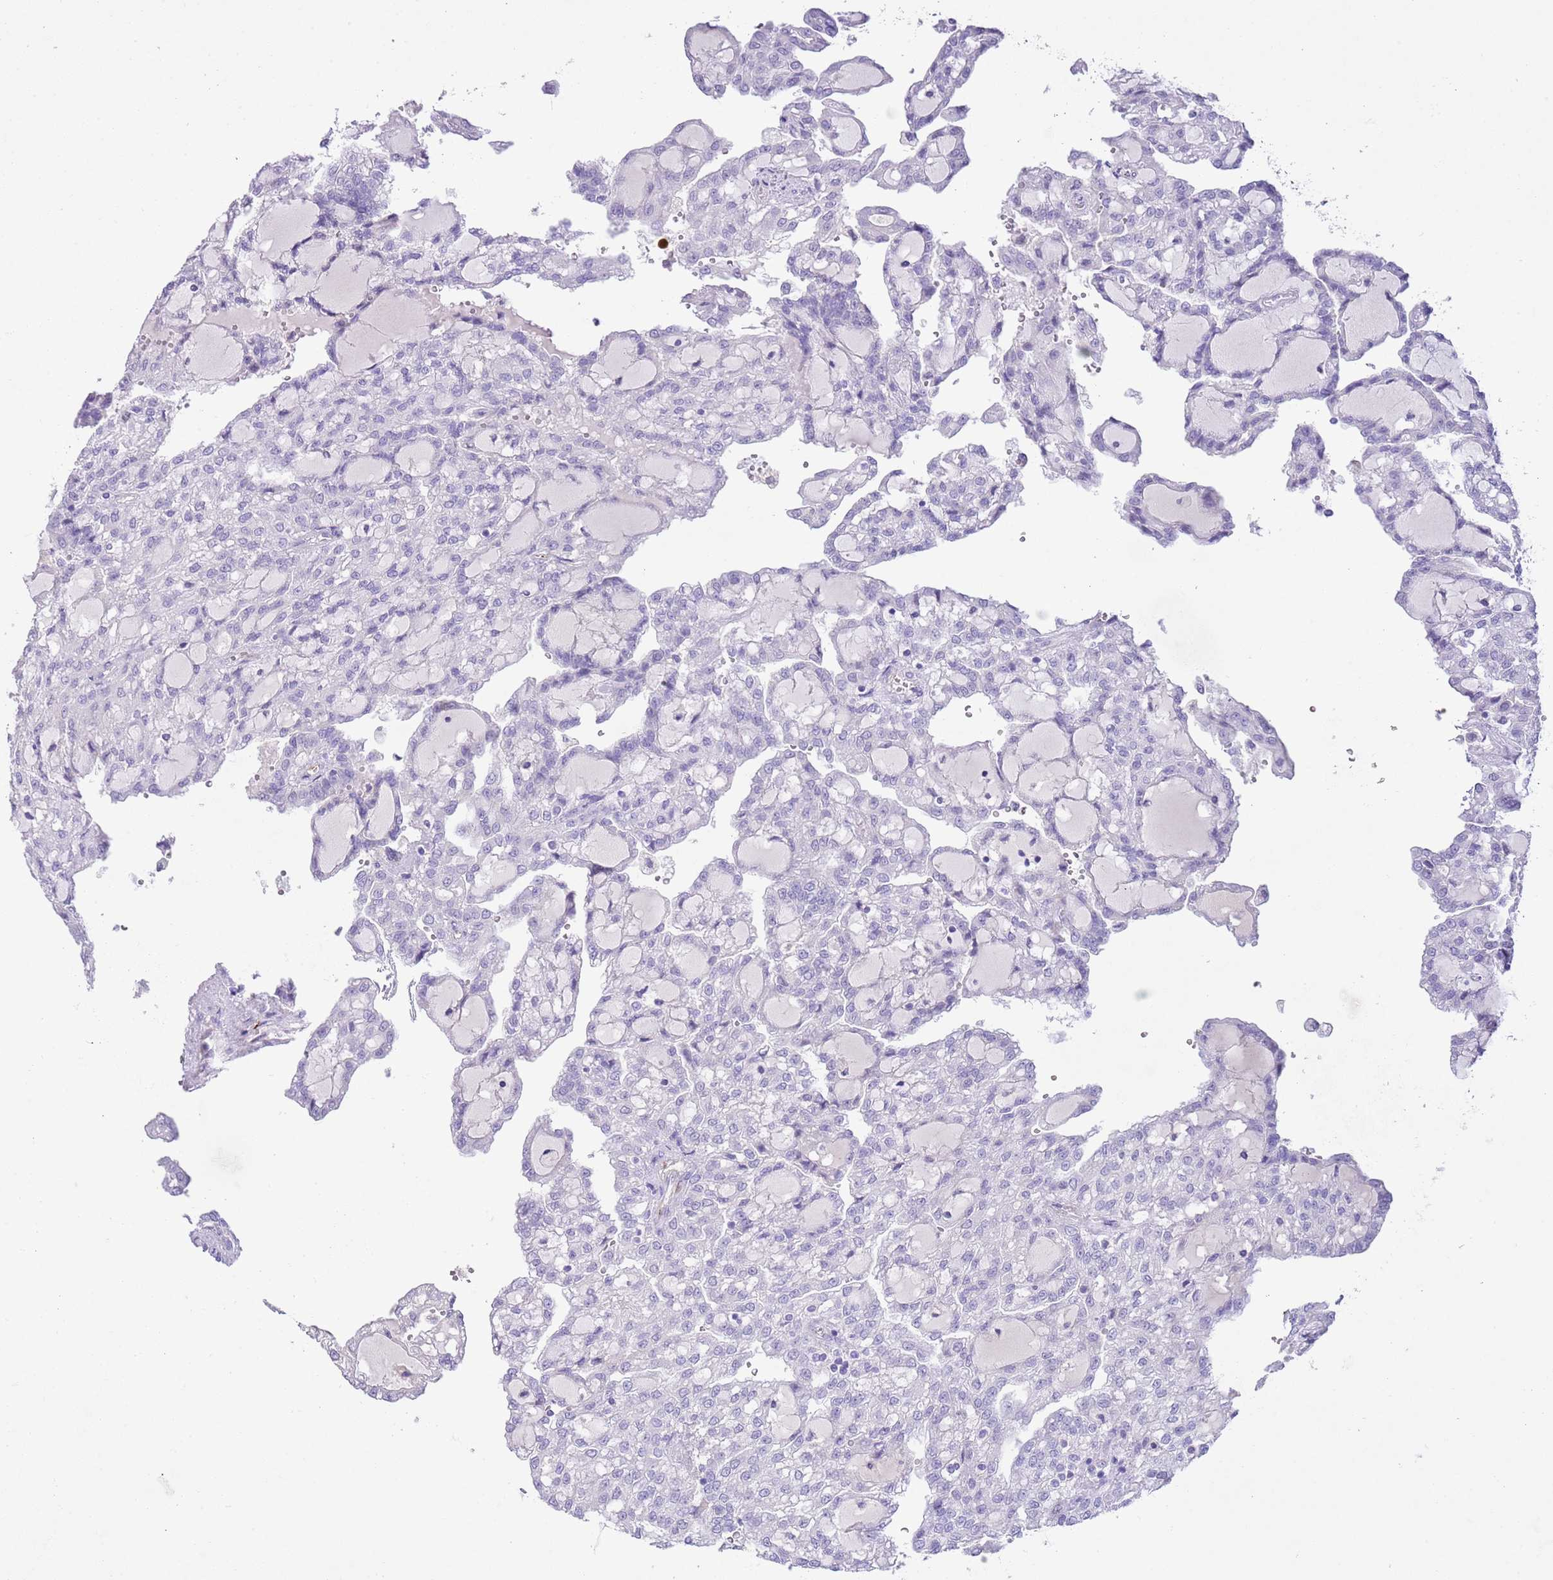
{"staining": {"intensity": "negative", "quantity": "none", "location": "none"}, "tissue": "renal cancer", "cell_type": "Tumor cells", "image_type": "cancer", "snomed": [{"axis": "morphology", "description": "Adenocarcinoma, NOS"}, {"axis": "topography", "description": "Kidney"}], "caption": "IHC of renal adenocarcinoma exhibits no expression in tumor cells.", "gene": "CLEC2A", "patient": {"sex": "male", "age": 63}}